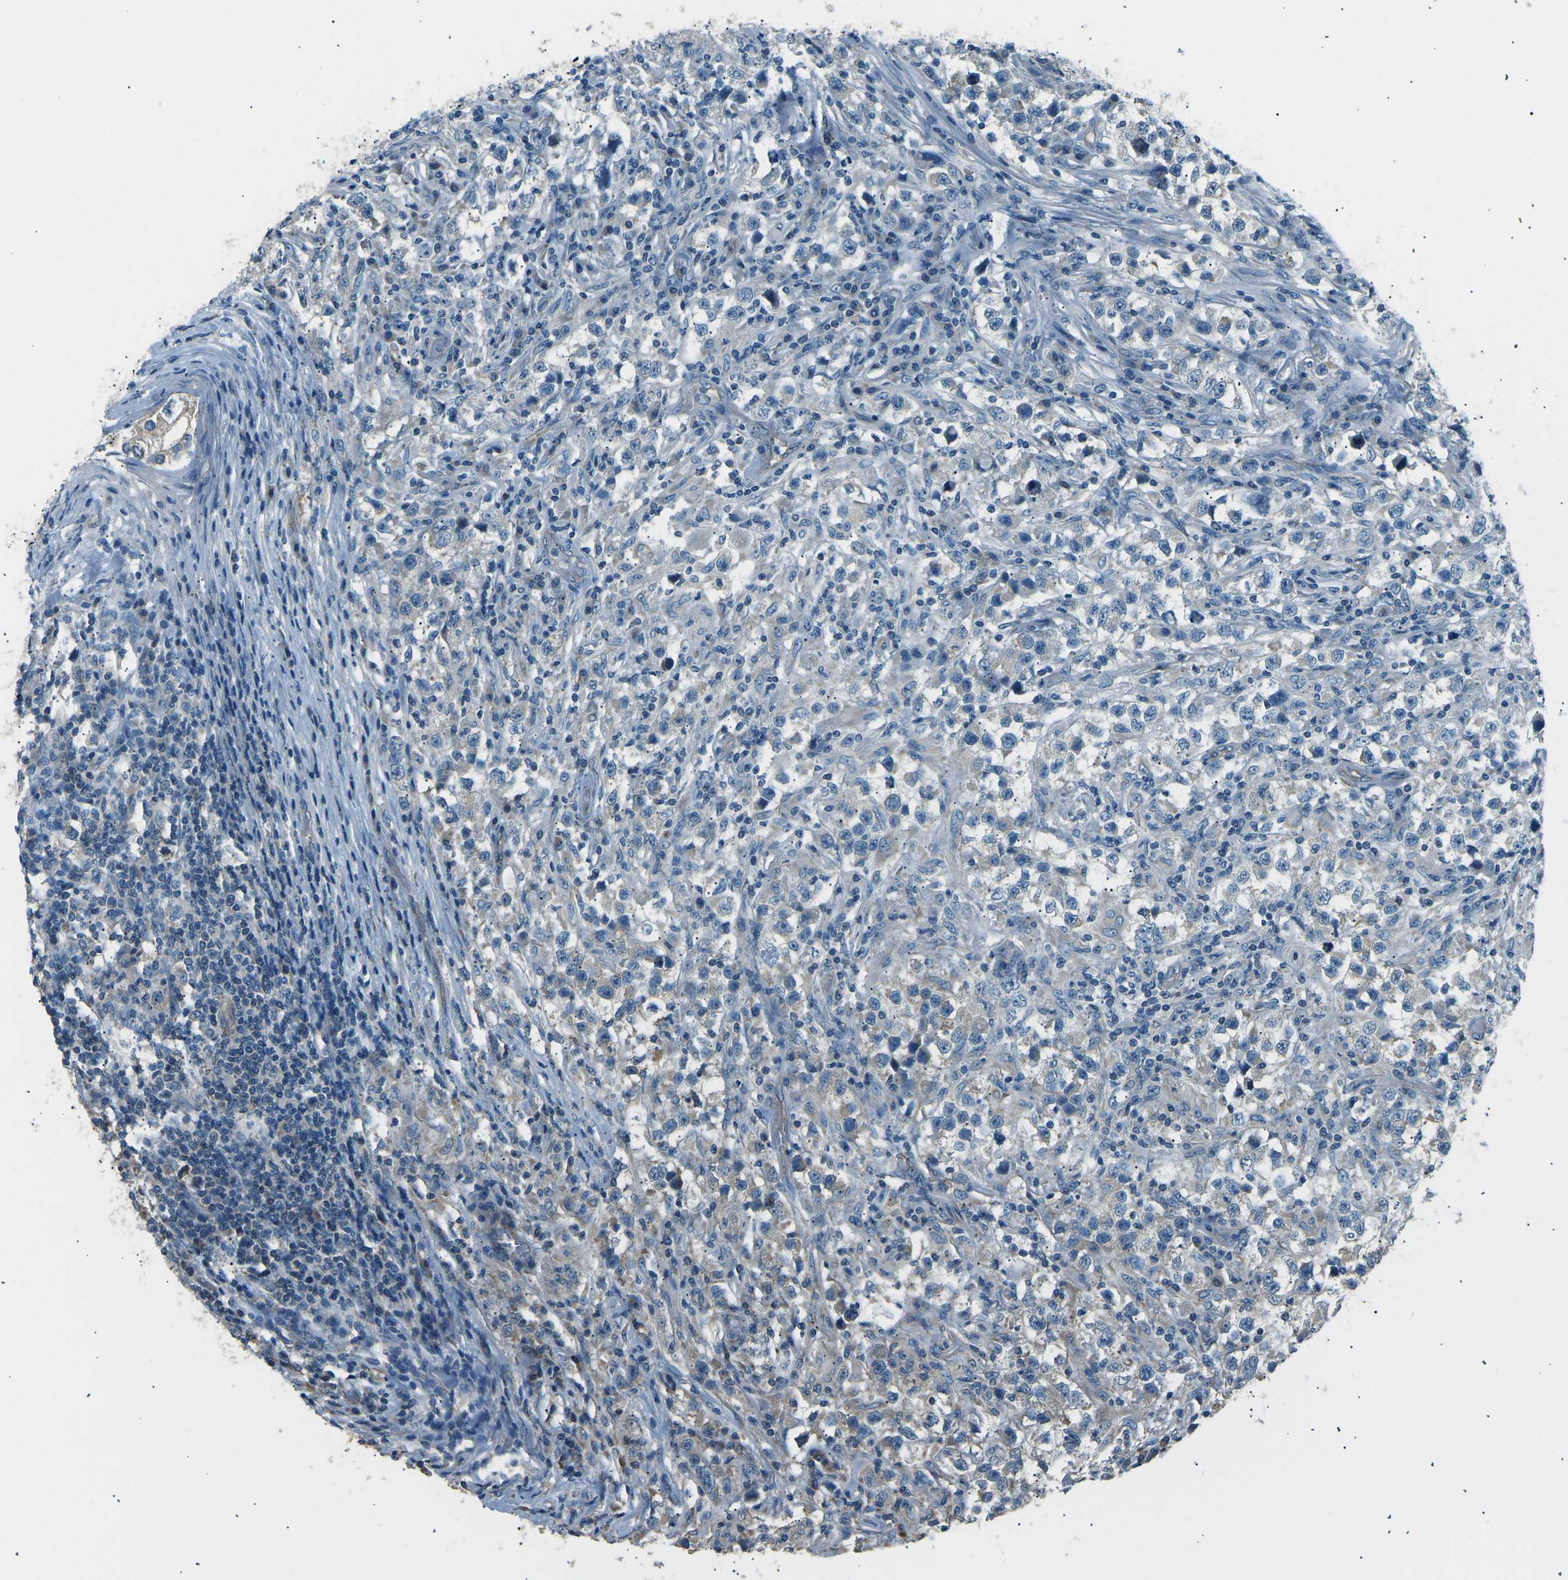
{"staining": {"intensity": "negative", "quantity": "none", "location": "none"}, "tissue": "testis cancer", "cell_type": "Tumor cells", "image_type": "cancer", "snomed": [{"axis": "morphology", "description": "Carcinoma, Embryonal, NOS"}, {"axis": "topography", "description": "Testis"}], "caption": "Protein analysis of testis cancer (embryonal carcinoma) exhibits no significant positivity in tumor cells.", "gene": "SLK", "patient": {"sex": "male", "age": 21}}